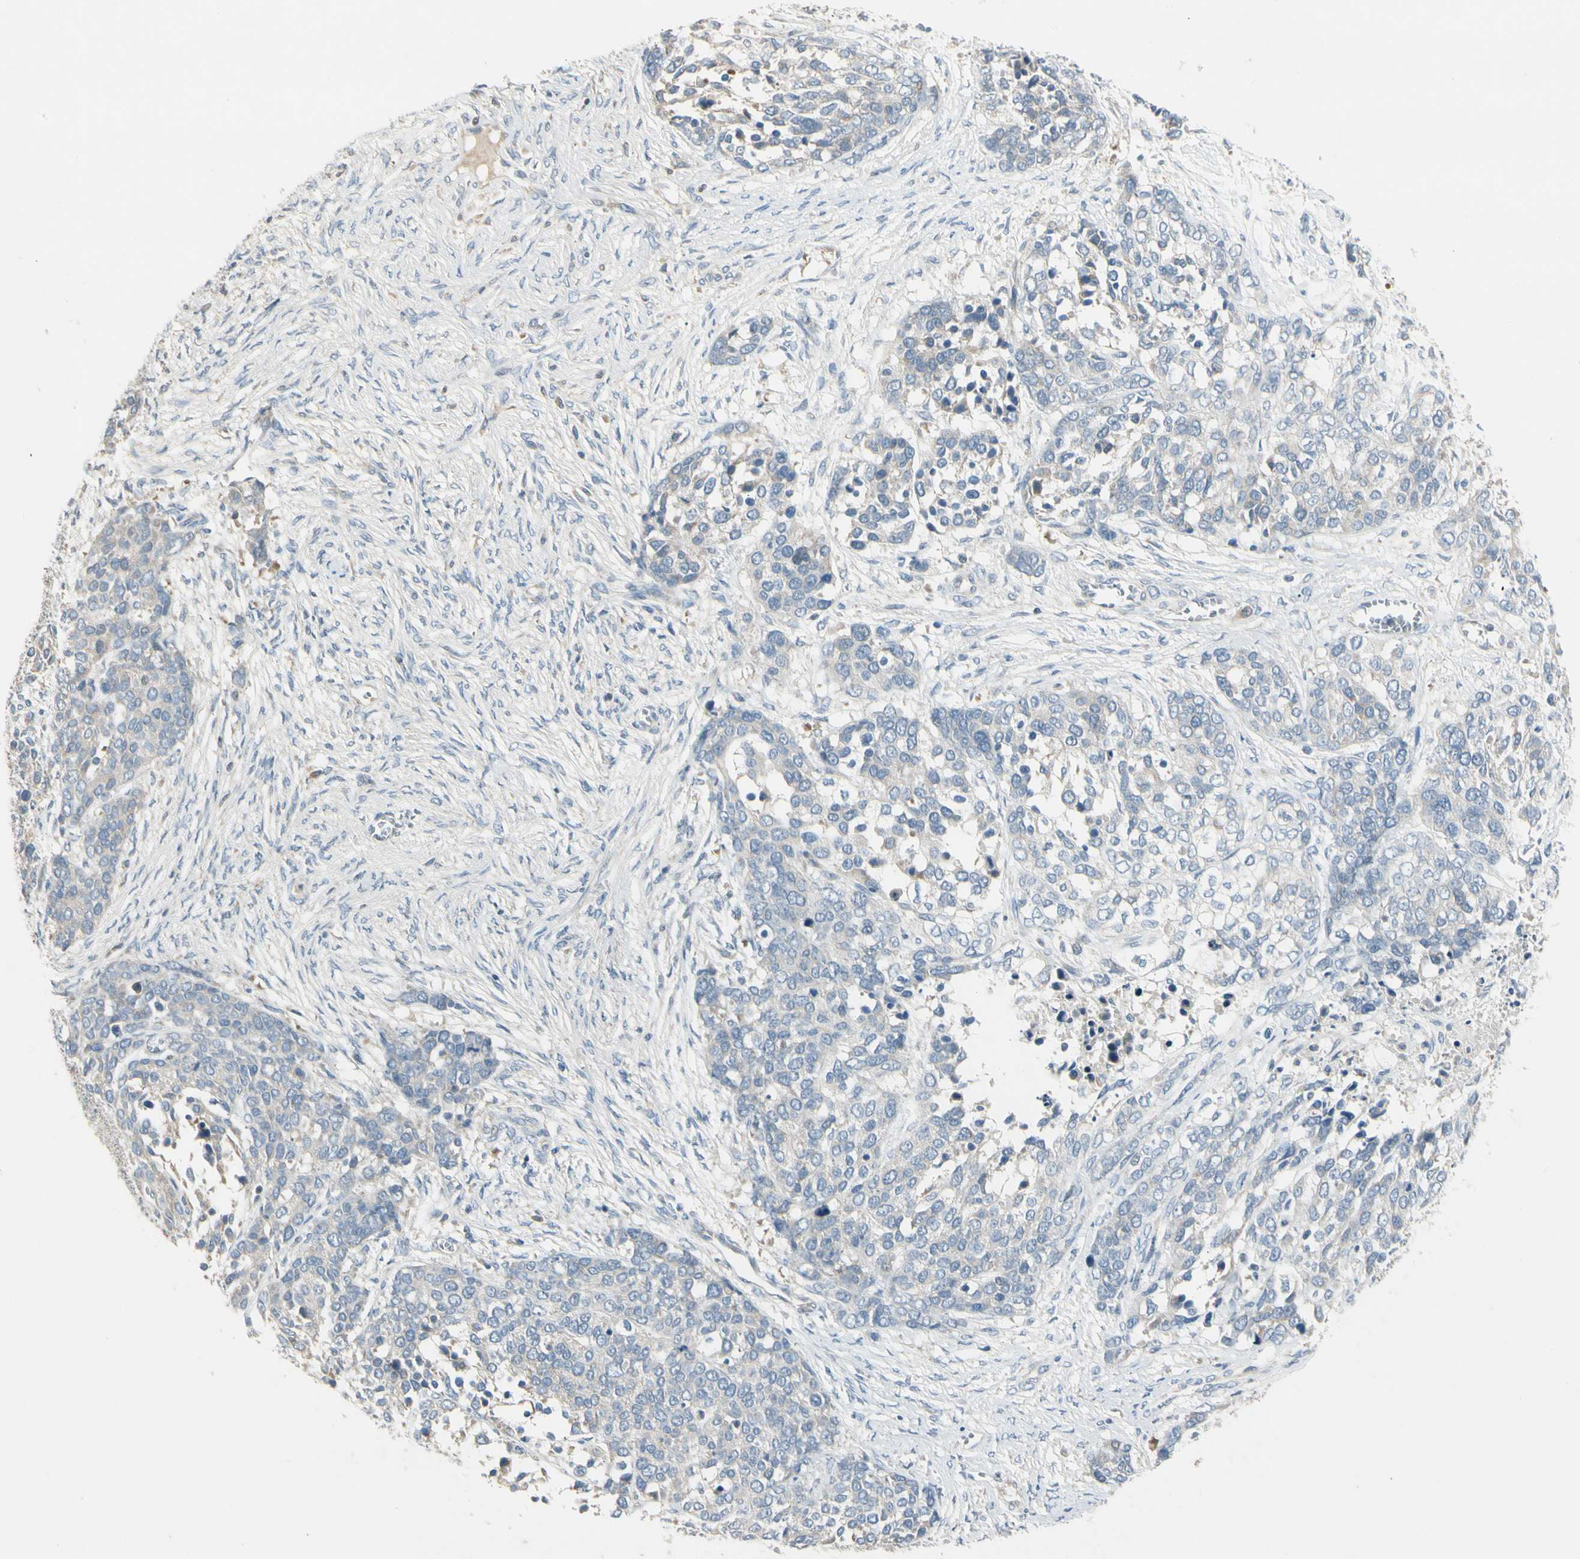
{"staining": {"intensity": "negative", "quantity": "none", "location": "none"}, "tissue": "ovarian cancer", "cell_type": "Tumor cells", "image_type": "cancer", "snomed": [{"axis": "morphology", "description": "Cystadenocarcinoma, serous, NOS"}, {"axis": "topography", "description": "Ovary"}], "caption": "Ovarian serous cystadenocarcinoma was stained to show a protein in brown. There is no significant positivity in tumor cells.", "gene": "ADGRA3", "patient": {"sex": "female", "age": 44}}